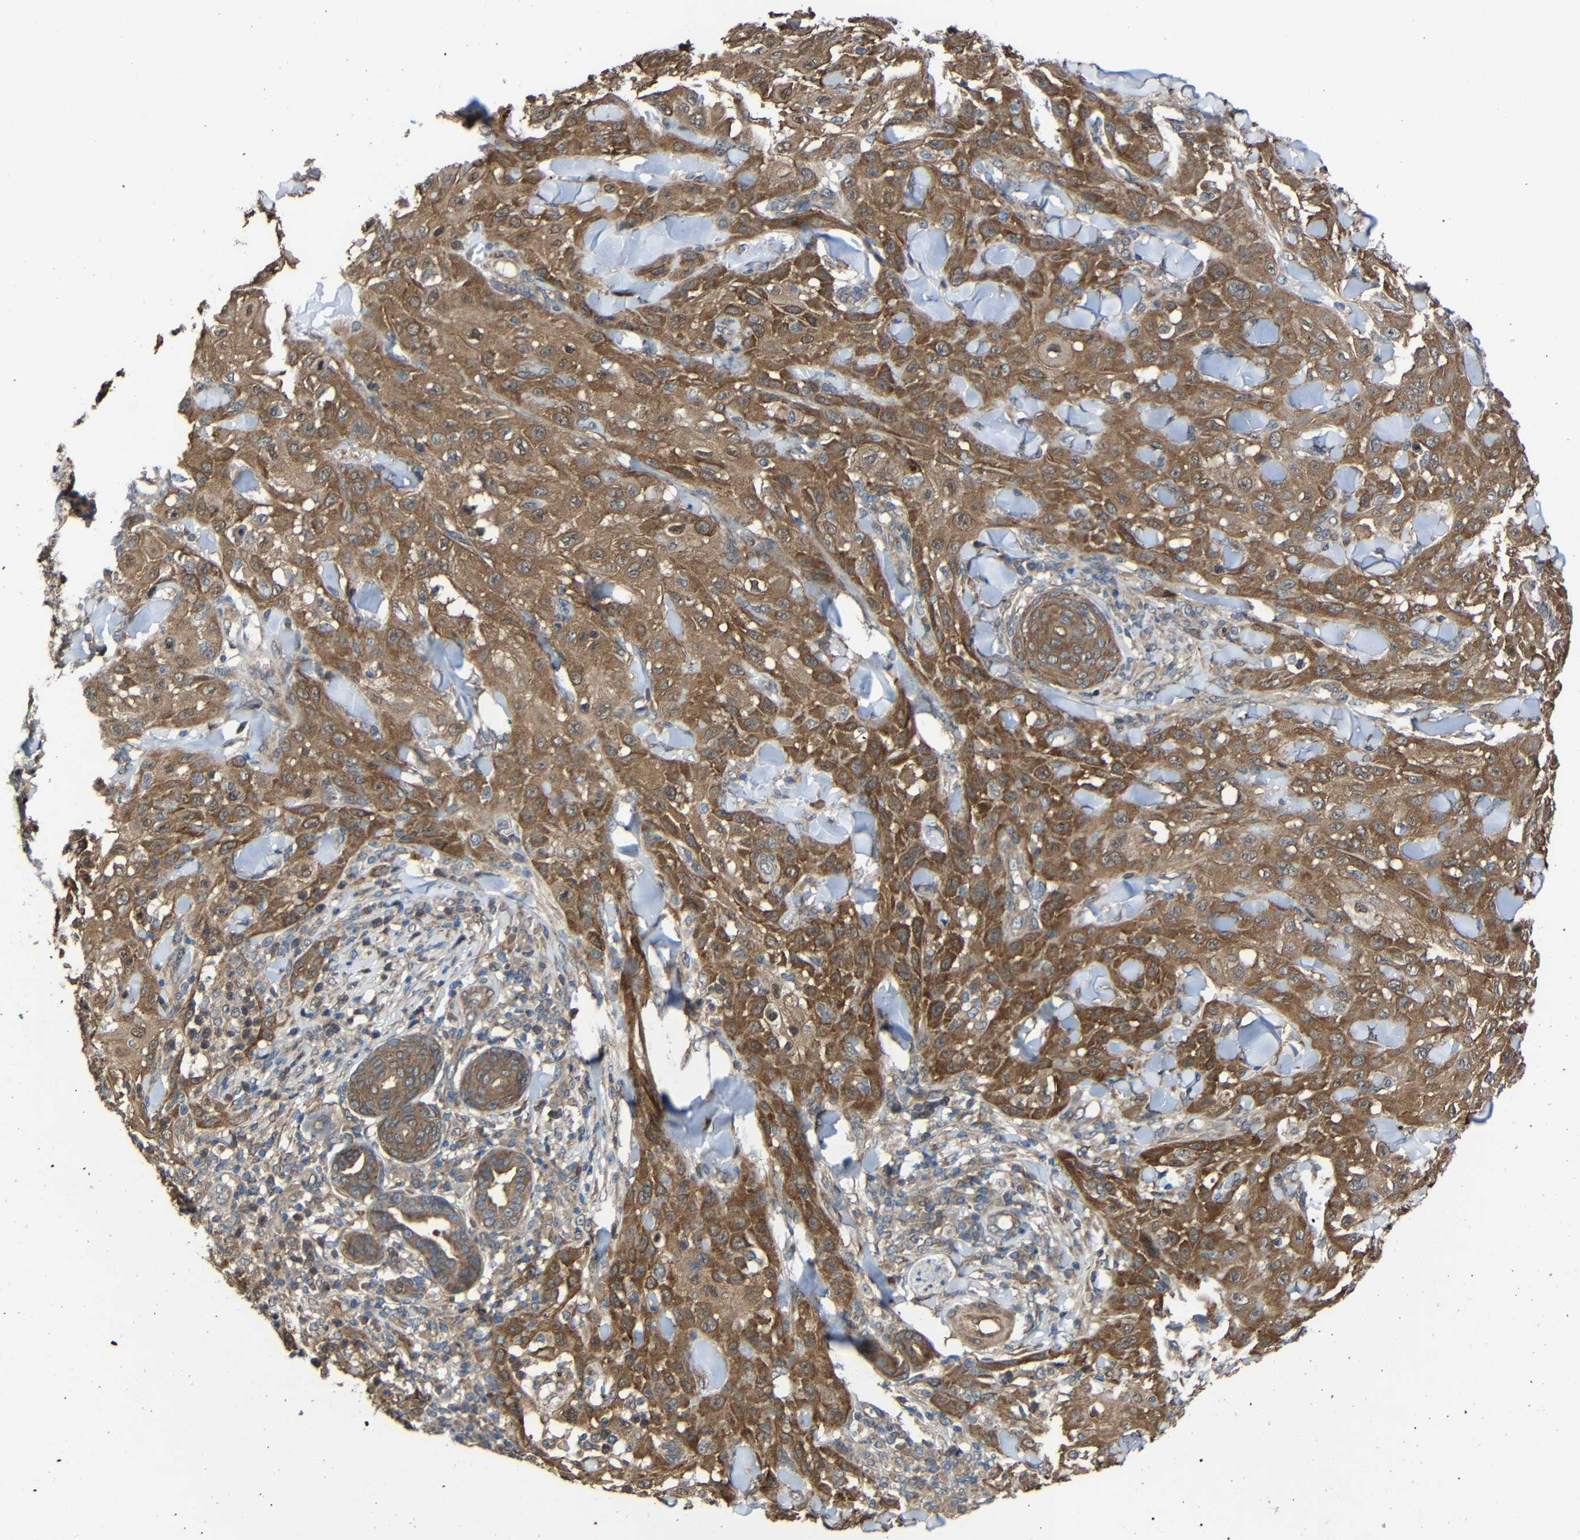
{"staining": {"intensity": "strong", "quantity": ">75%", "location": "cytoplasmic/membranous"}, "tissue": "skin cancer", "cell_type": "Tumor cells", "image_type": "cancer", "snomed": [{"axis": "morphology", "description": "Squamous cell carcinoma, NOS"}, {"axis": "topography", "description": "Skin"}], "caption": "Human skin cancer (squamous cell carcinoma) stained for a protein (brown) reveals strong cytoplasmic/membranous positive positivity in about >75% of tumor cells.", "gene": "CHST9", "patient": {"sex": "male", "age": 24}}